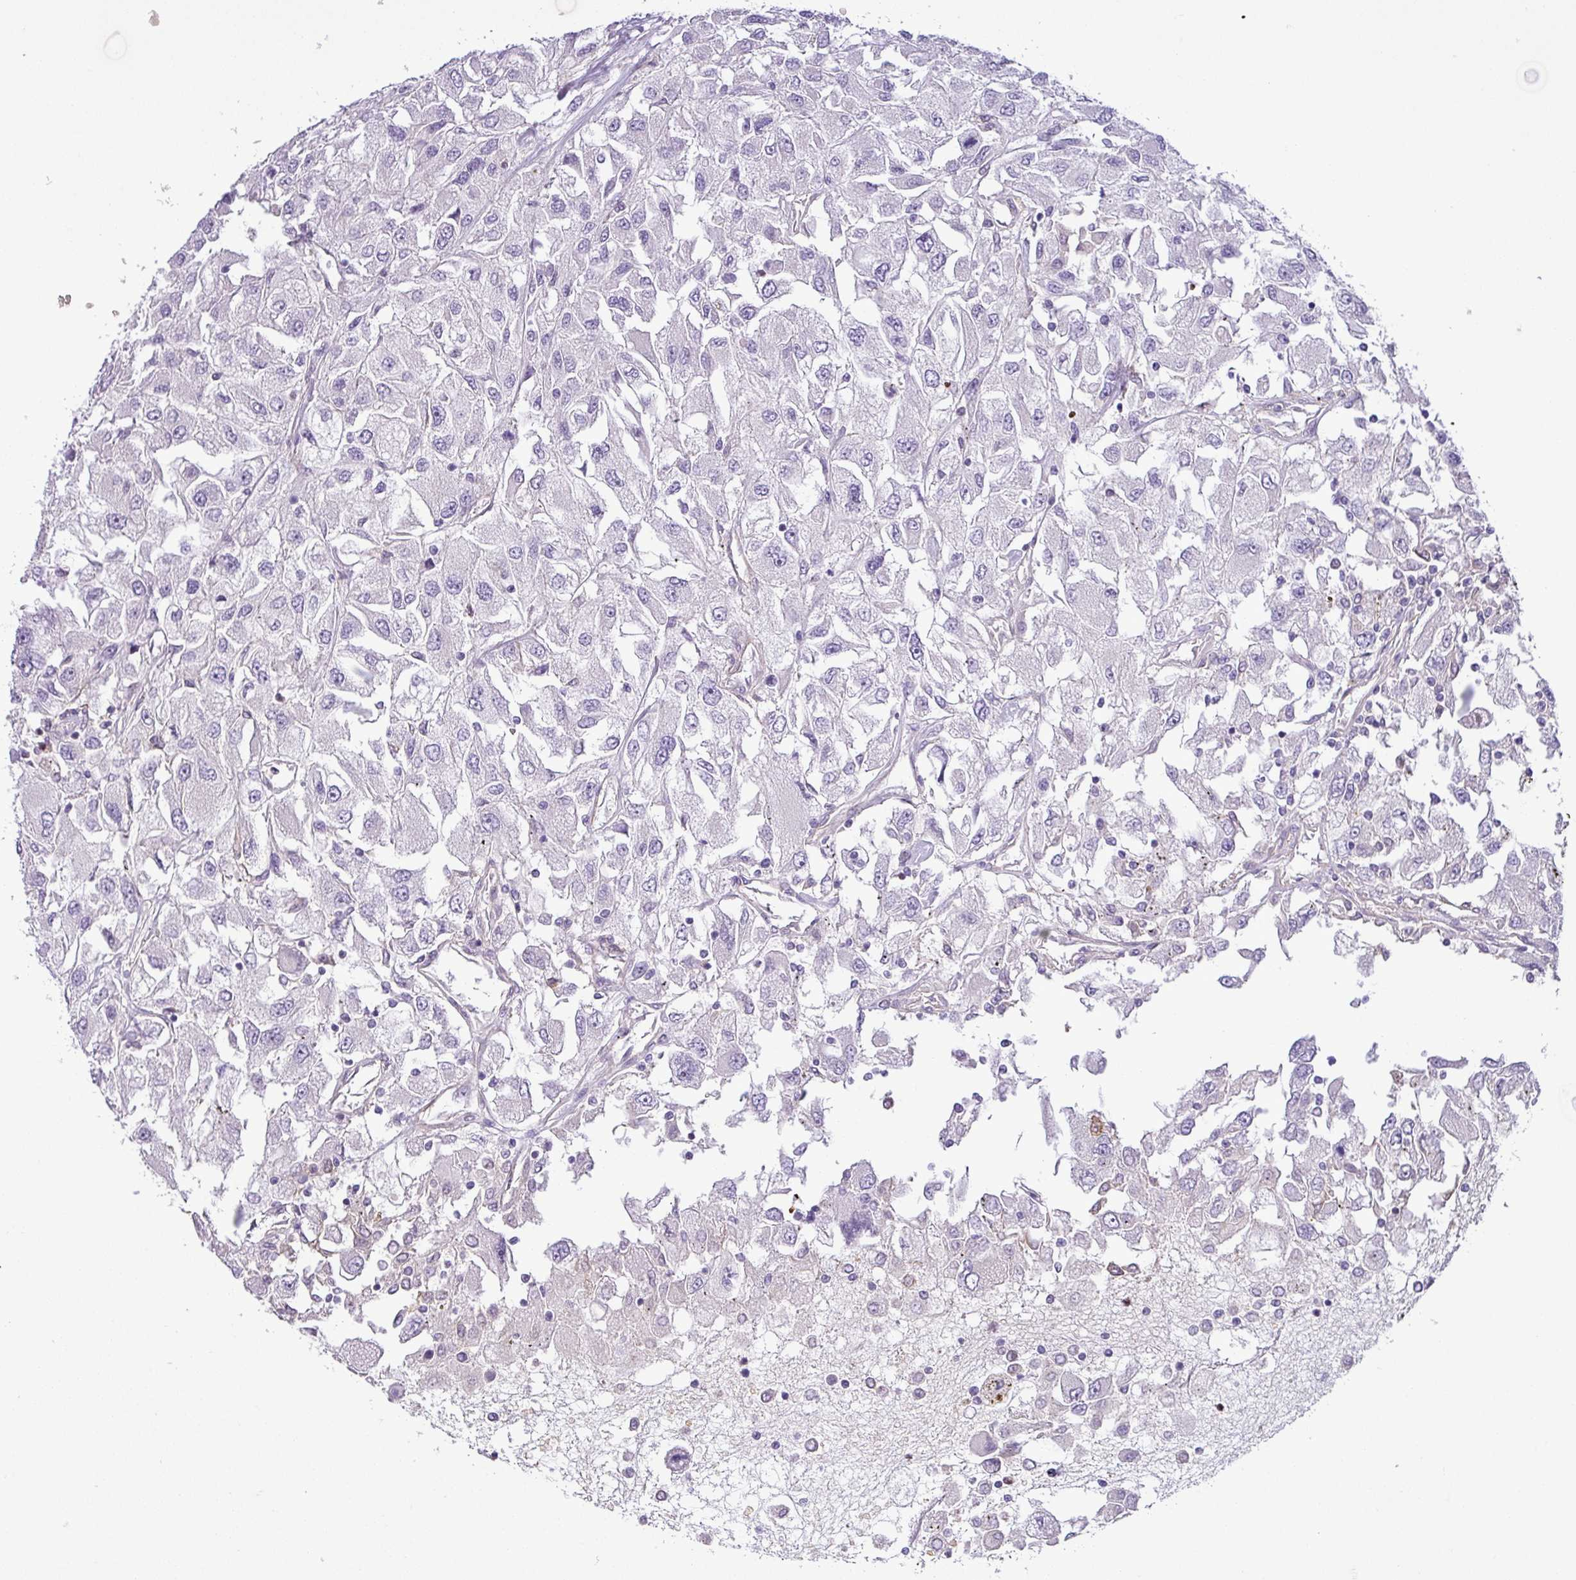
{"staining": {"intensity": "negative", "quantity": "none", "location": "none"}, "tissue": "renal cancer", "cell_type": "Tumor cells", "image_type": "cancer", "snomed": [{"axis": "morphology", "description": "Adenocarcinoma, NOS"}, {"axis": "topography", "description": "Kidney"}], "caption": "Immunohistochemistry (IHC) photomicrograph of neoplastic tissue: human renal cancer stained with DAB reveals no significant protein positivity in tumor cells.", "gene": "NBEAL2", "patient": {"sex": "female", "age": 52}}